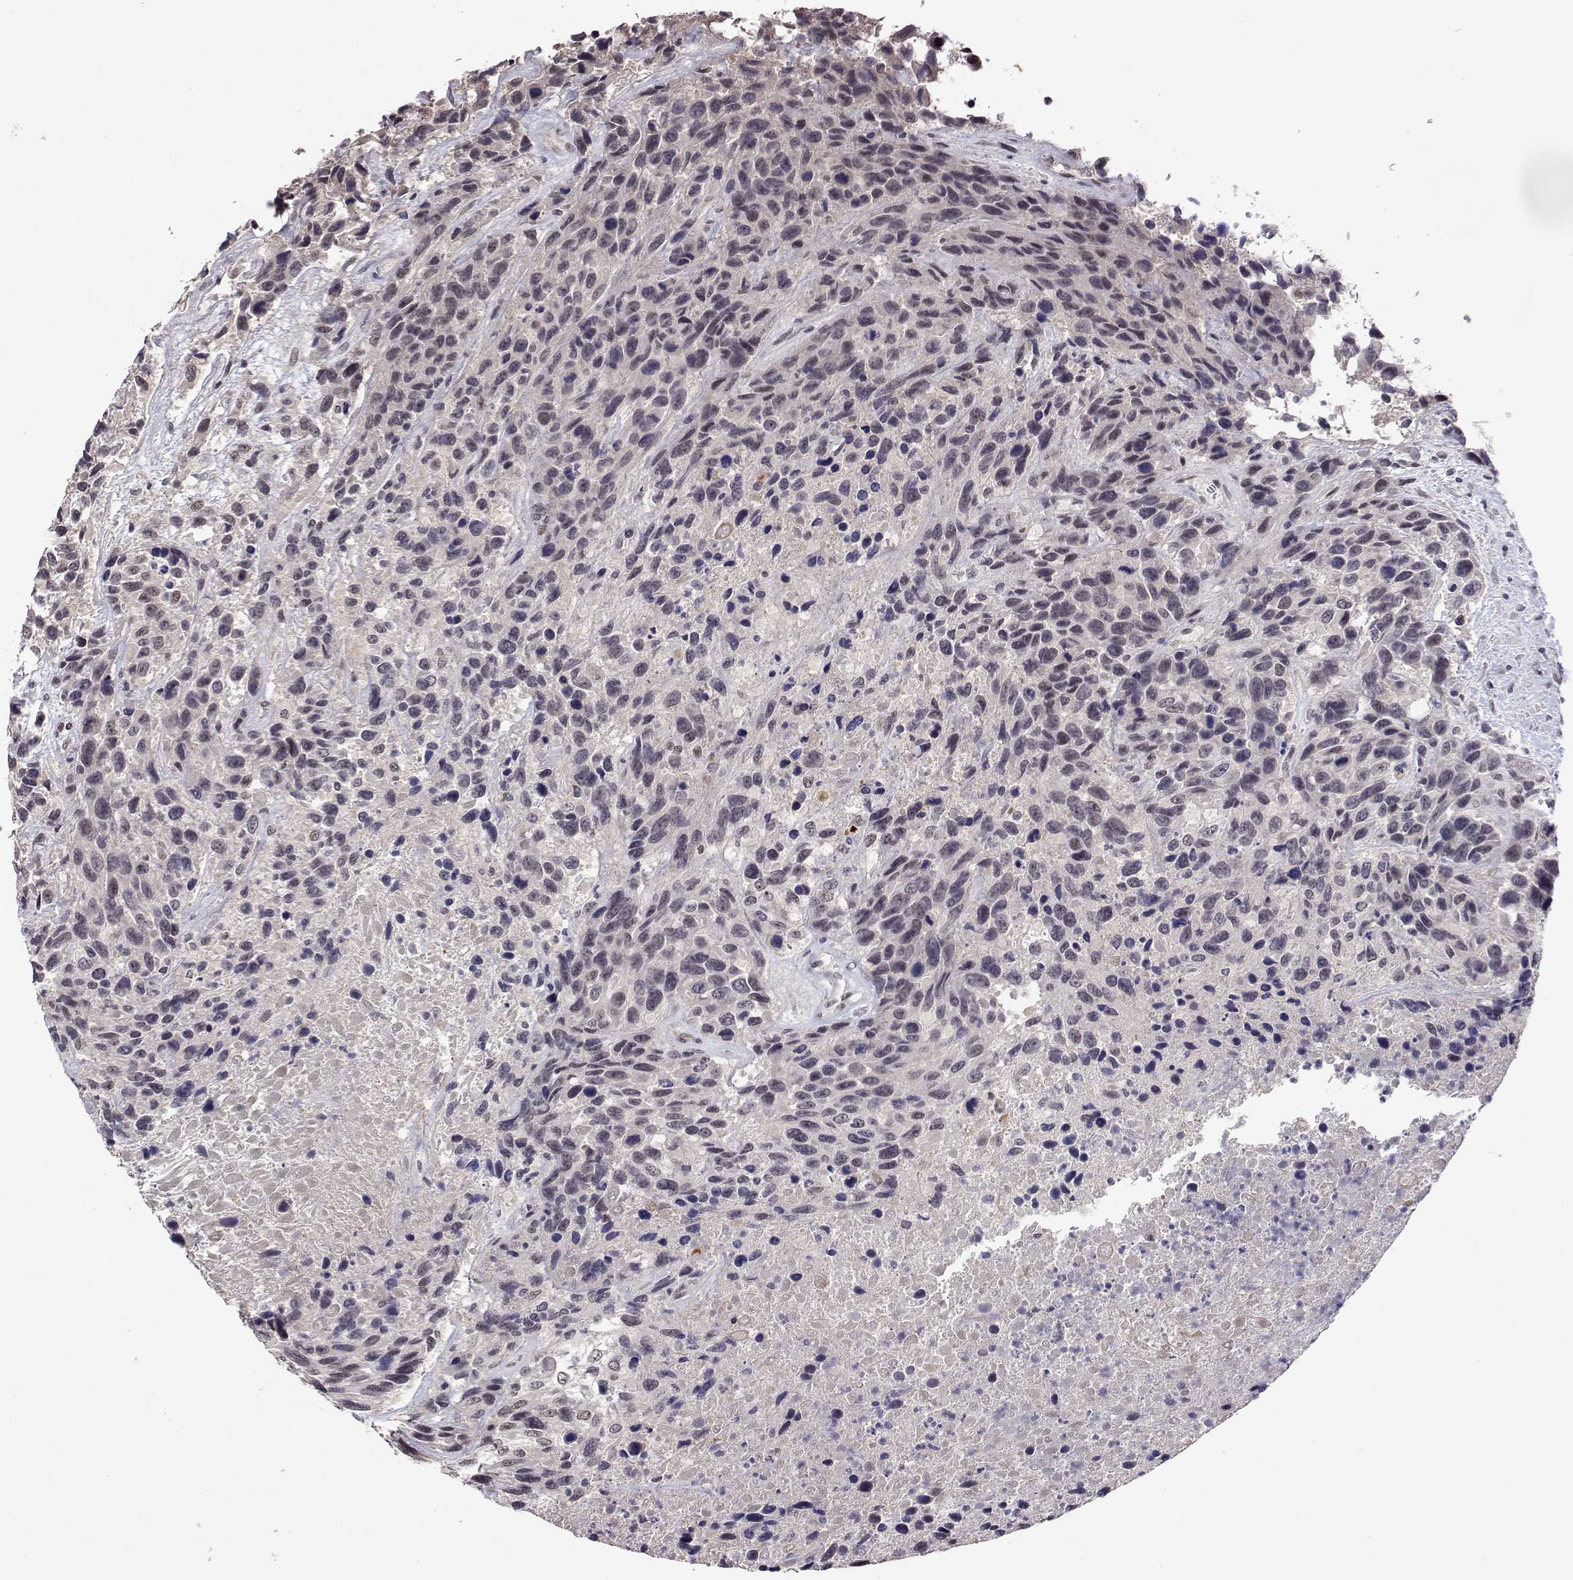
{"staining": {"intensity": "negative", "quantity": "none", "location": "none"}, "tissue": "urothelial cancer", "cell_type": "Tumor cells", "image_type": "cancer", "snomed": [{"axis": "morphology", "description": "Urothelial carcinoma, High grade"}, {"axis": "topography", "description": "Urinary bladder"}], "caption": "Urothelial carcinoma (high-grade) was stained to show a protein in brown. There is no significant staining in tumor cells.", "gene": "HNRNPA0", "patient": {"sex": "female", "age": 70}}